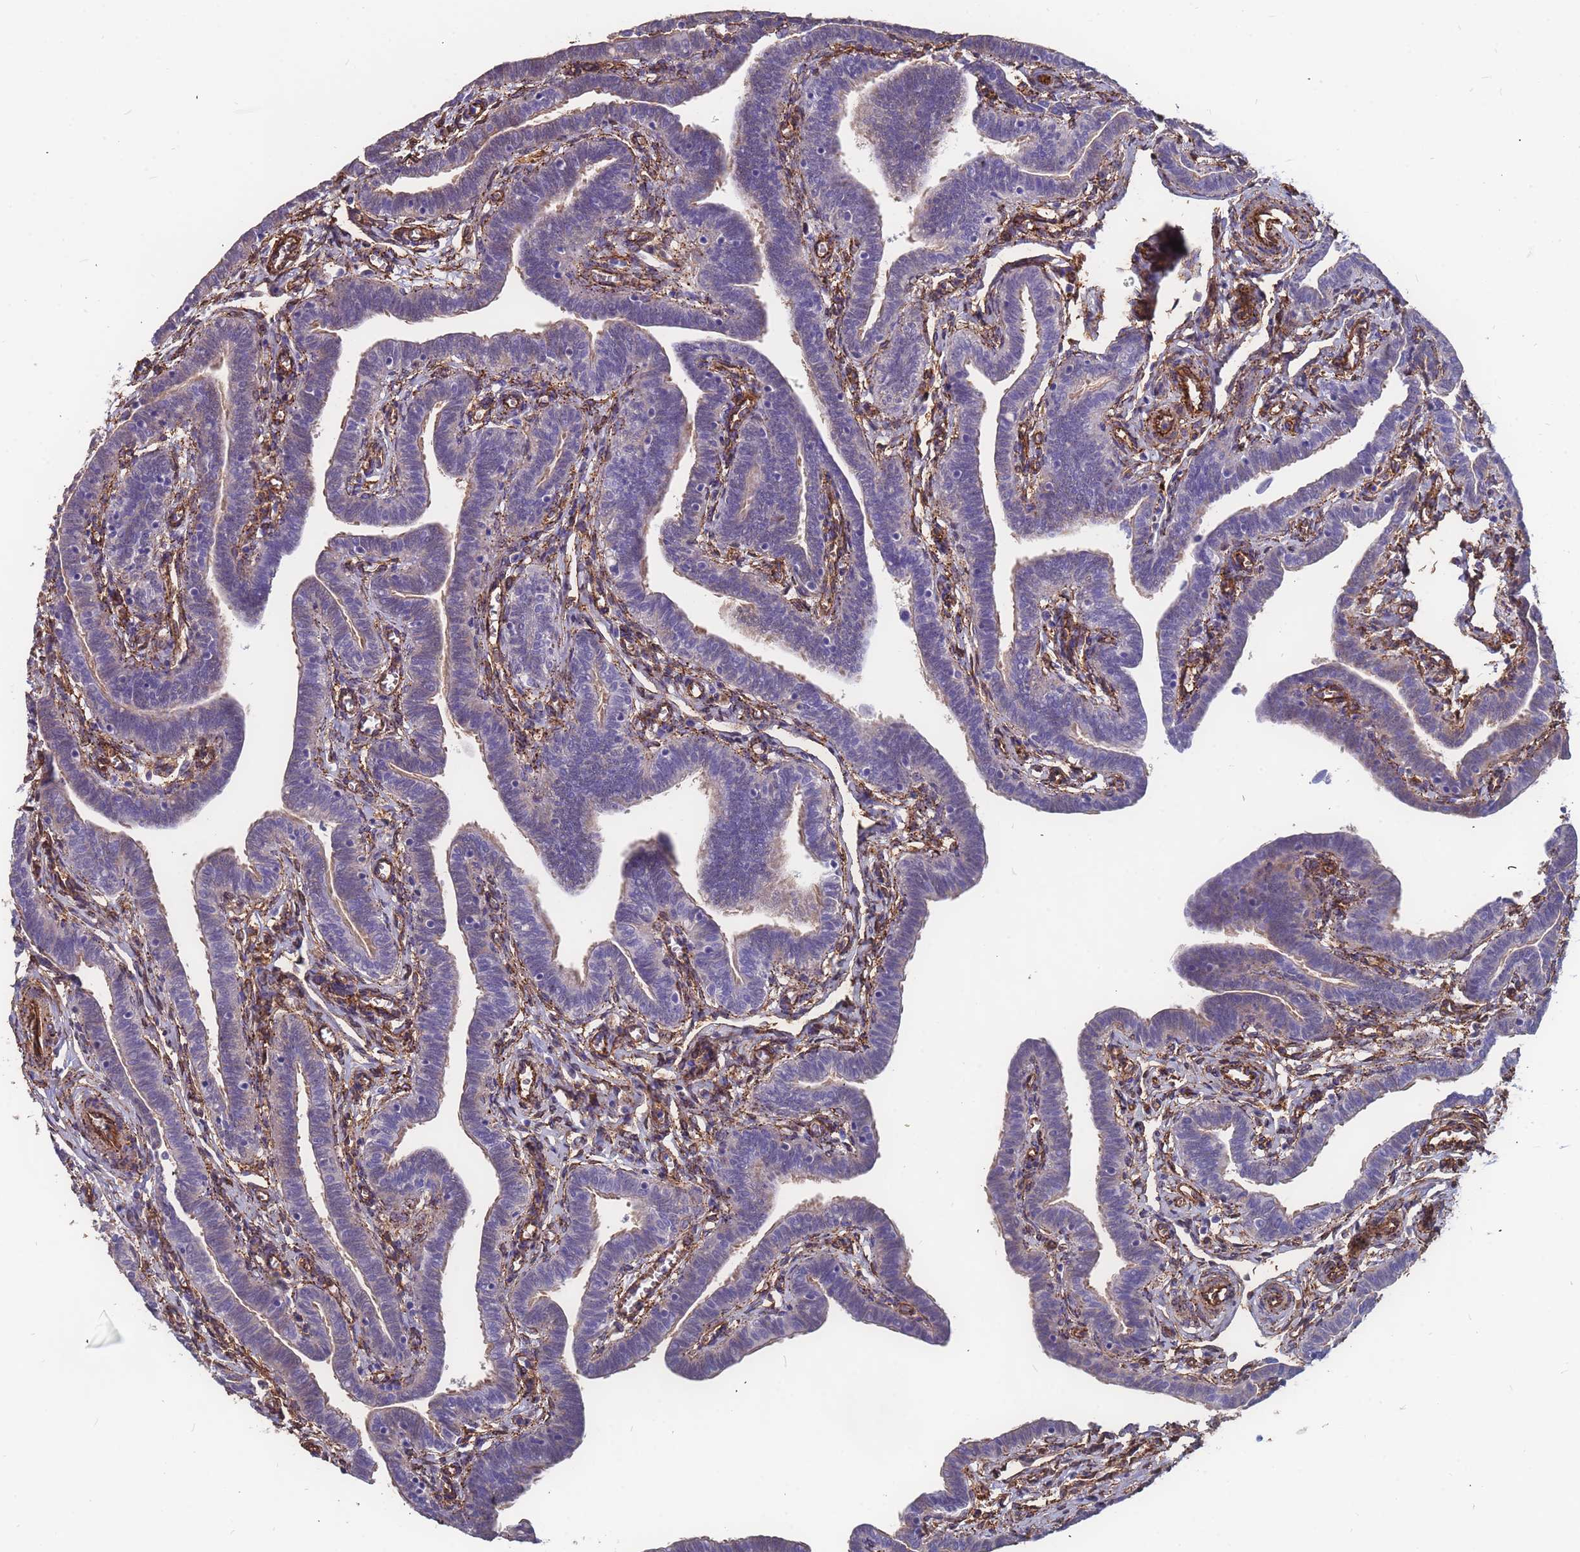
{"staining": {"intensity": "moderate", "quantity": "25%-75%", "location": "cytoplasmic/membranous"}, "tissue": "fallopian tube", "cell_type": "Glandular cells", "image_type": "normal", "snomed": [{"axis": "morphology", "description": "Normal tissue, NOS"}, {"axis": "topography", "description": "Fallopian tube"}], "caption": "Immunohistochemical staining of unremarkable human fallopian tube demonstrates 25%-75% levels of moderate cytoplasmic/membranous protein staining in approximately 25%-75% of glandular cells.", "gene": "EHD2", "patient": {"sex": "female", "age": 36}}